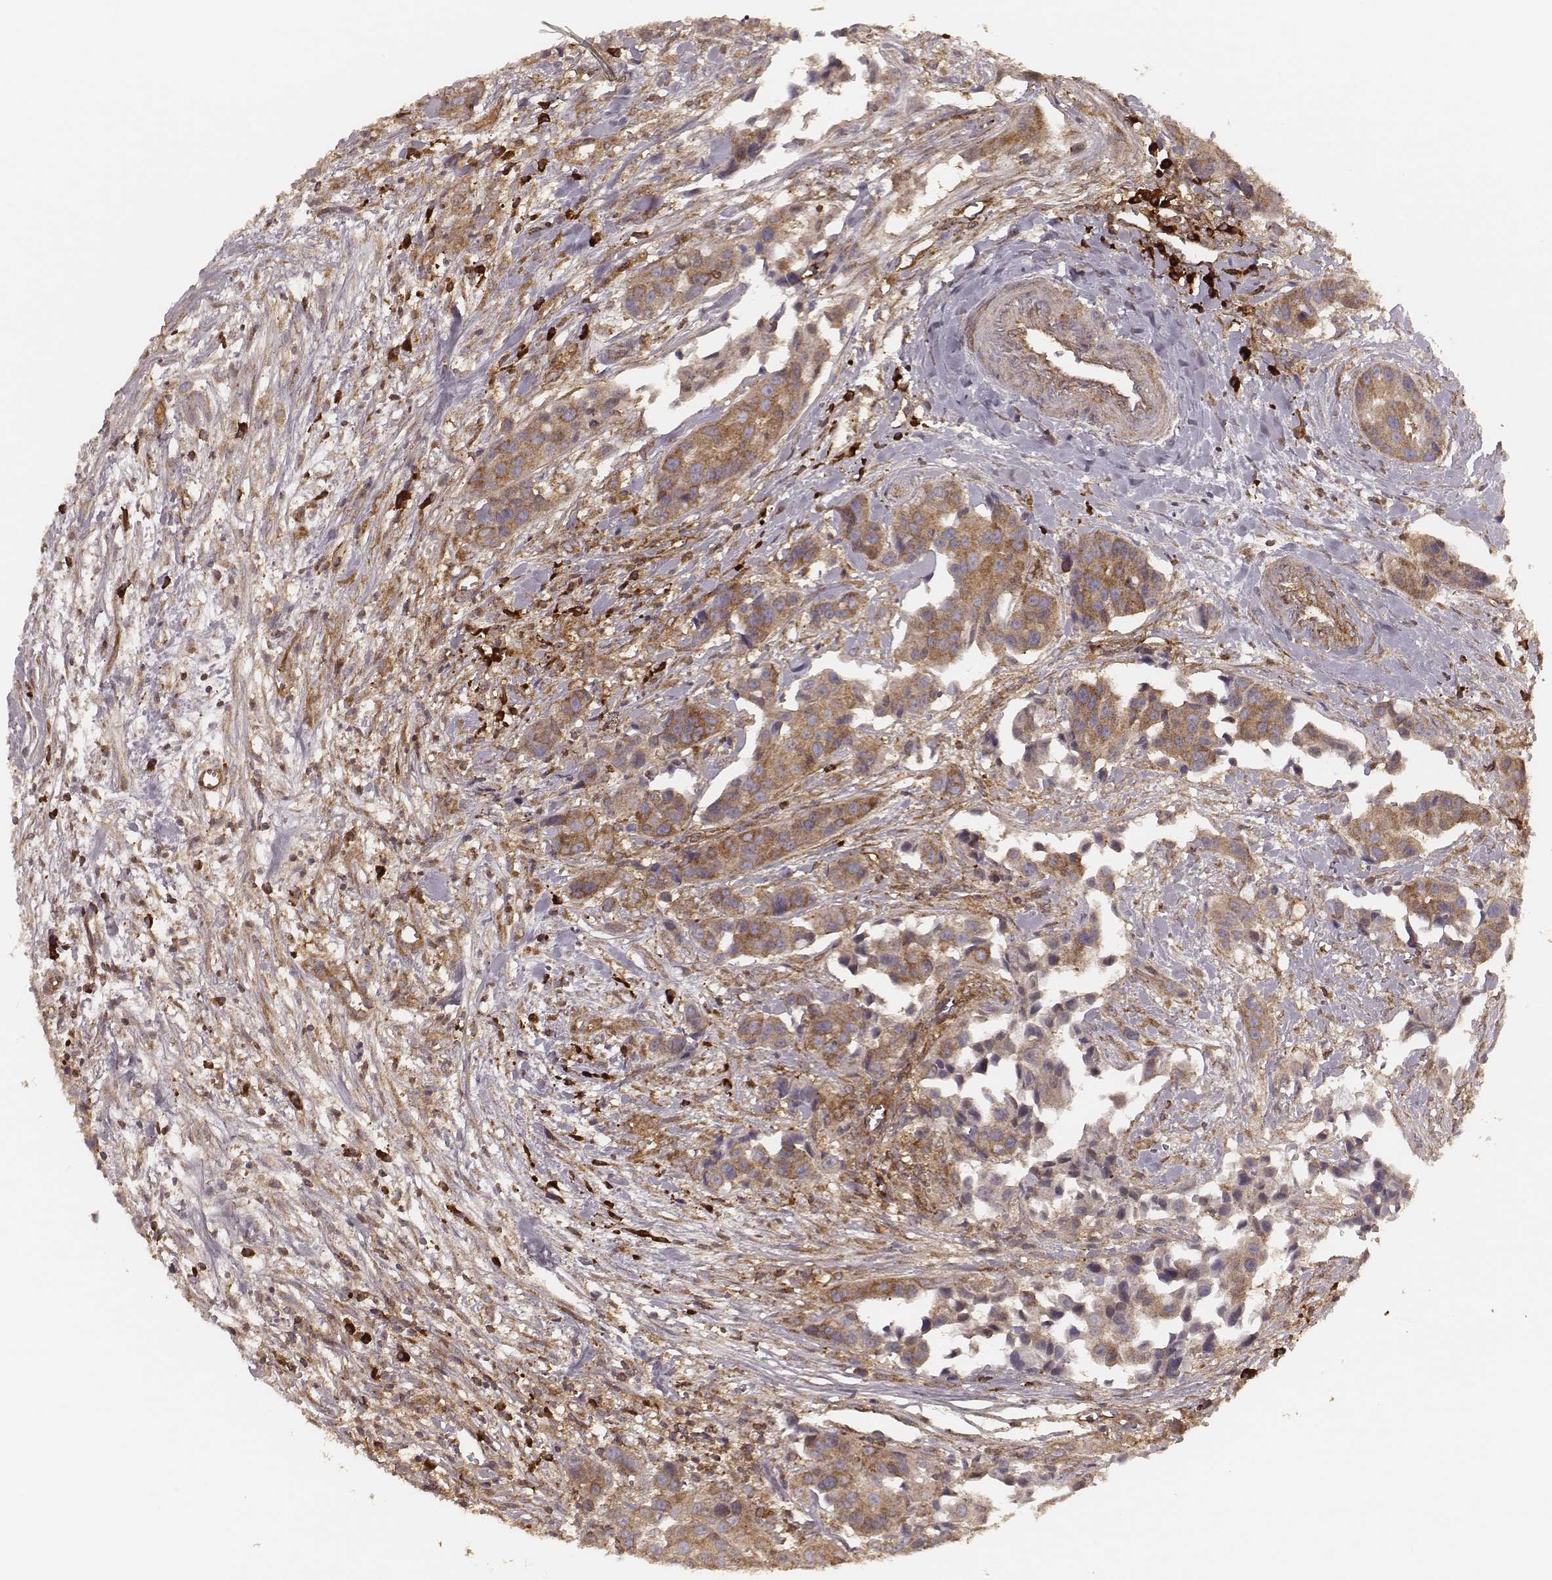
{"staining": {"intensity": "moderate", "quantity": ">75%", "location": "cytoplasmic/membranous"}, "tissue": "head and neck cancer", "cell_type": "Tumor cells", "image_type": "cancer", "snomed": [{"axis": "morphology", "description": "Adenocarcinoma, NOS"}, {"axis": "topography", "description": "Head-Neck"}], "caption": "Protein positivity by immunohistochemistry (IHC) demonstrates moderate cytoplasmic/membranous positivity in approximately >75% of tumor cells in head and neck cancer. (DAB (3,3'-diaminobenzidine) = brown stain, brightfield microscopy at high magnification).", "gene": "CARS1", "patient": {"sex": "male", "age": 76}}